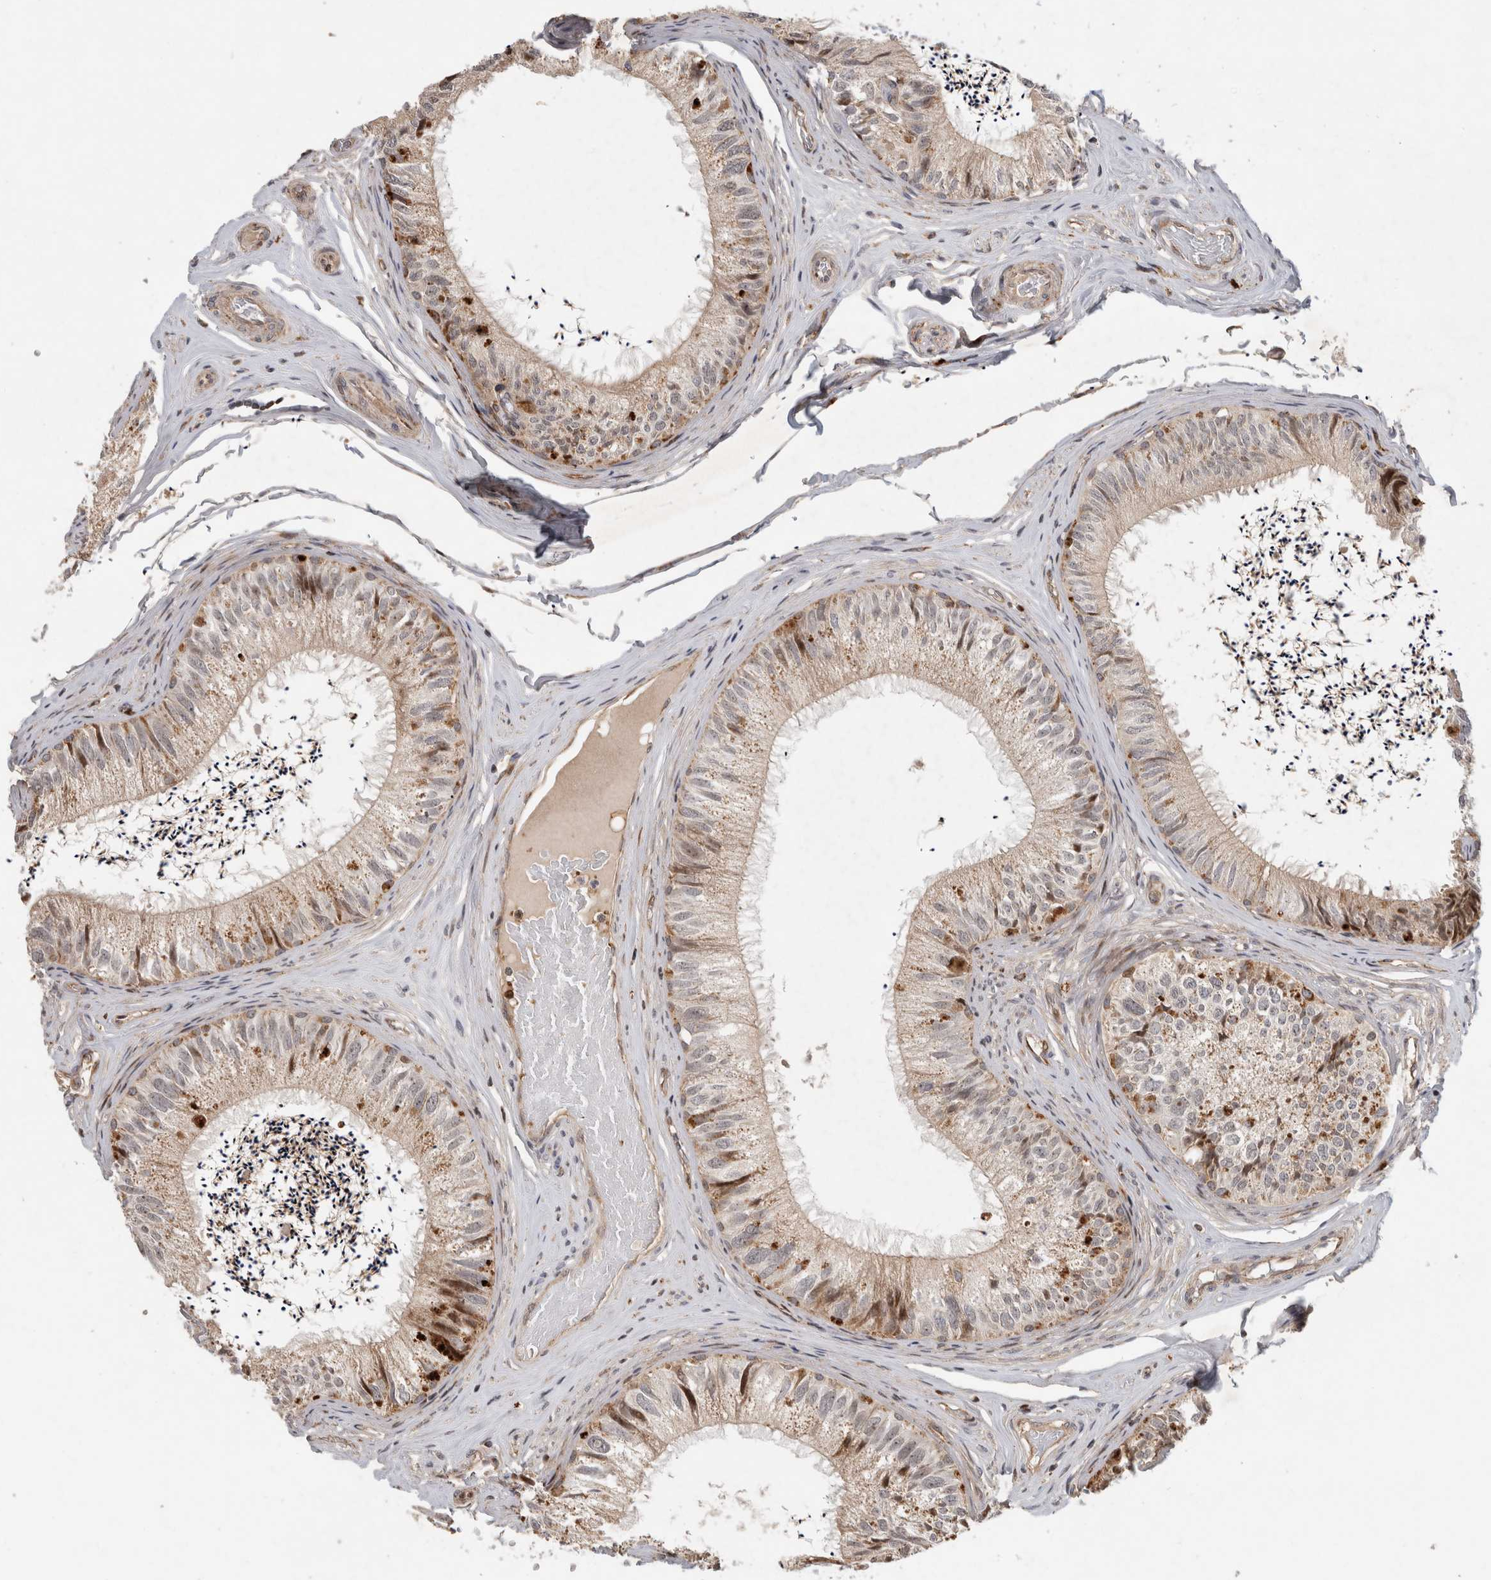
{"staining": {"intensity": "weak", "quantity": ">75%", "location": "cytoplasmic/membranous,nuclear"}, "tissue": "epididymis", "cell_type": "Glandular cells", "image_type": "normal", "snomed": [{"axis": "morphology", "description": "Normal tissue, NOS"}, {"axis": "topography", "description": "Epididymis"}], "caption": "Immunohistochemistry of normal epididymis displays low levels of weak cytoplasmic/membranous,nuclear expression in approximately >75% of glandular cells.", "gene": "INSRR", "patient": {"sex": "male", "age": 79}}